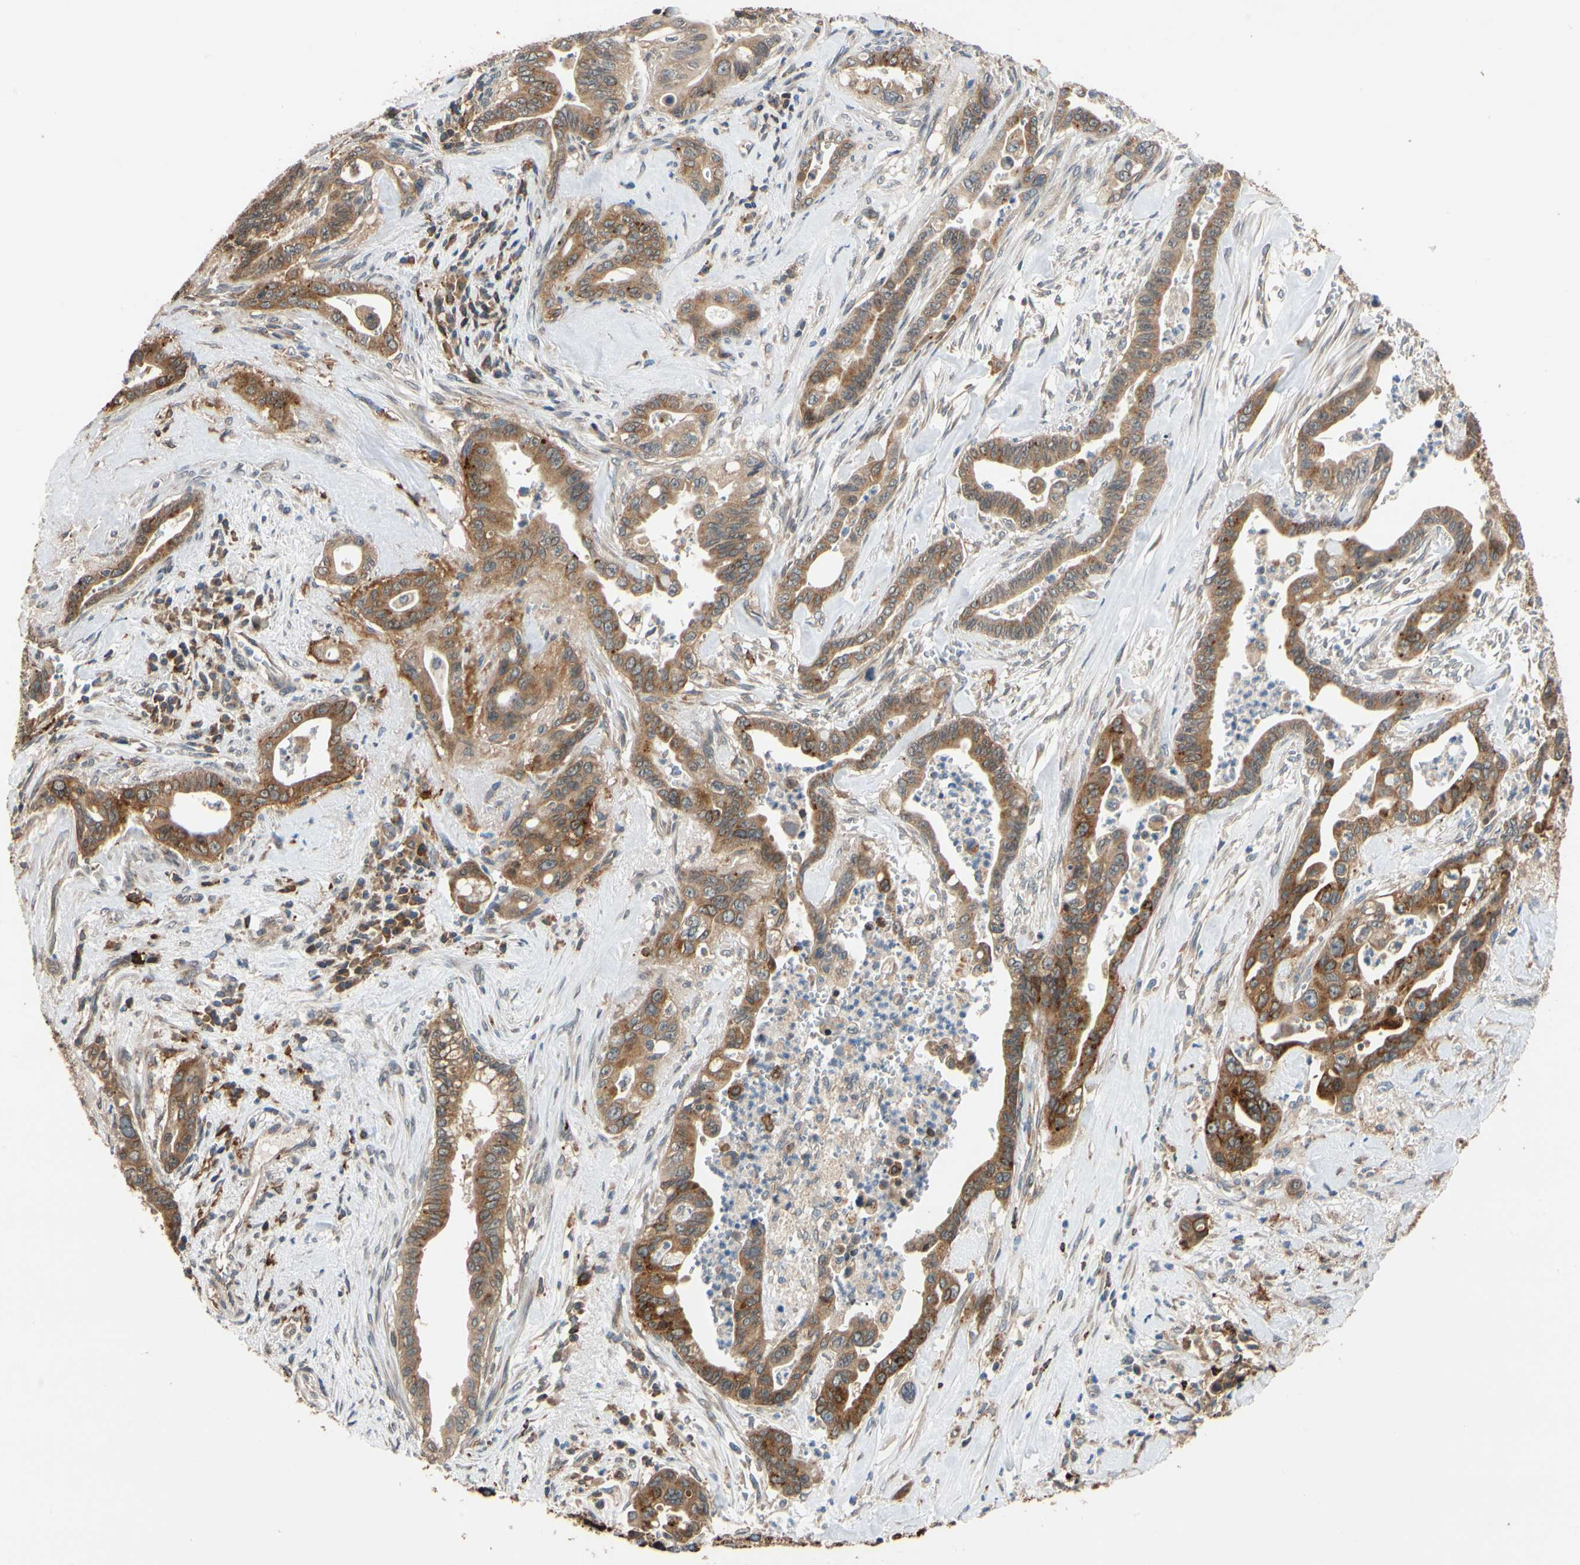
{"staining": {"intensity": "moderate", "quantity": ">75%", "location": "cytoplasmic/membranous"}, "tissue": "pancreatic cancer", "cell_type": "Tumor cells", "image_type": "cancer", "snomed": [{"axis": "morphology", "description": "Adenocarcinoma, NOS"}, {"axis": "topography", "description": "Pancreas"}], "caption": "Immunohistochemical staining of pancreatic cancer (adenocarcinoma) exhibits medium levels of moderate cytoplasmic/membranous expression in approximately >75% of tumor cells. The staining is performed using DAB (3,3'-diaminobenzidine) brown chromogen to label protein expression. The nuclei are counter-stained blue using hematoxylin.", "gene": "ANKHD1", "patient": {"sex": "male", "age": 70}}